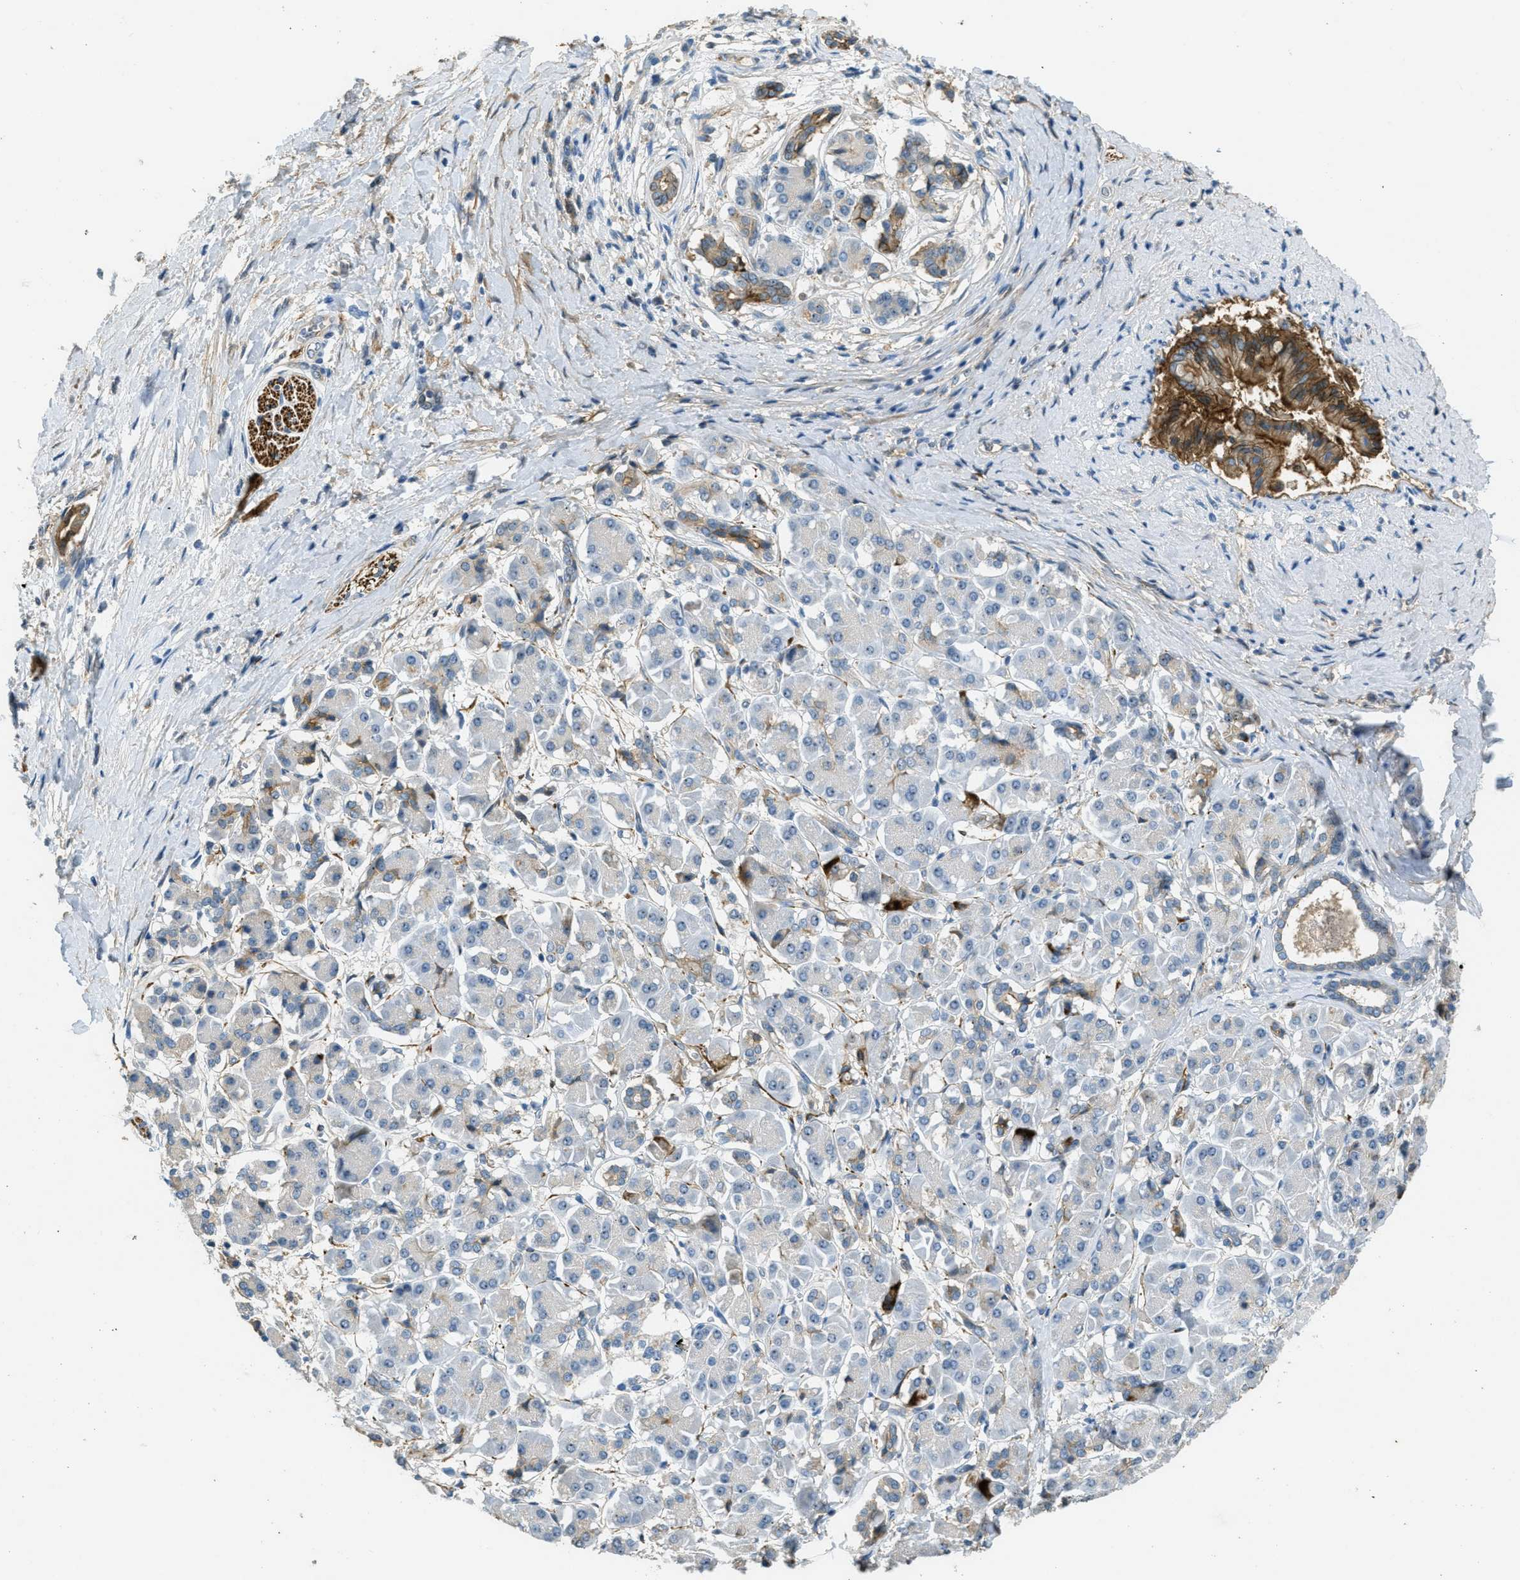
{"staining": {"intensity": "negative", "quantity": "none", "location": "none"}, "tissue": "pancreatic cancer", "cell_type": "Tumor cells", "image_type": "cancer", "snomed": [{"axis": "morphology", "description": "Adenocarcinoma, NOS"}, {"axis": "topography", "description": "Pancreas"}], "caption": "IHC photomicrograph of pancreatic cancer stained for a protein (brown), which displays no positivity in tumor cells.", "gene": "OSMR", "patient": {"sex": "male", "age": 55}}